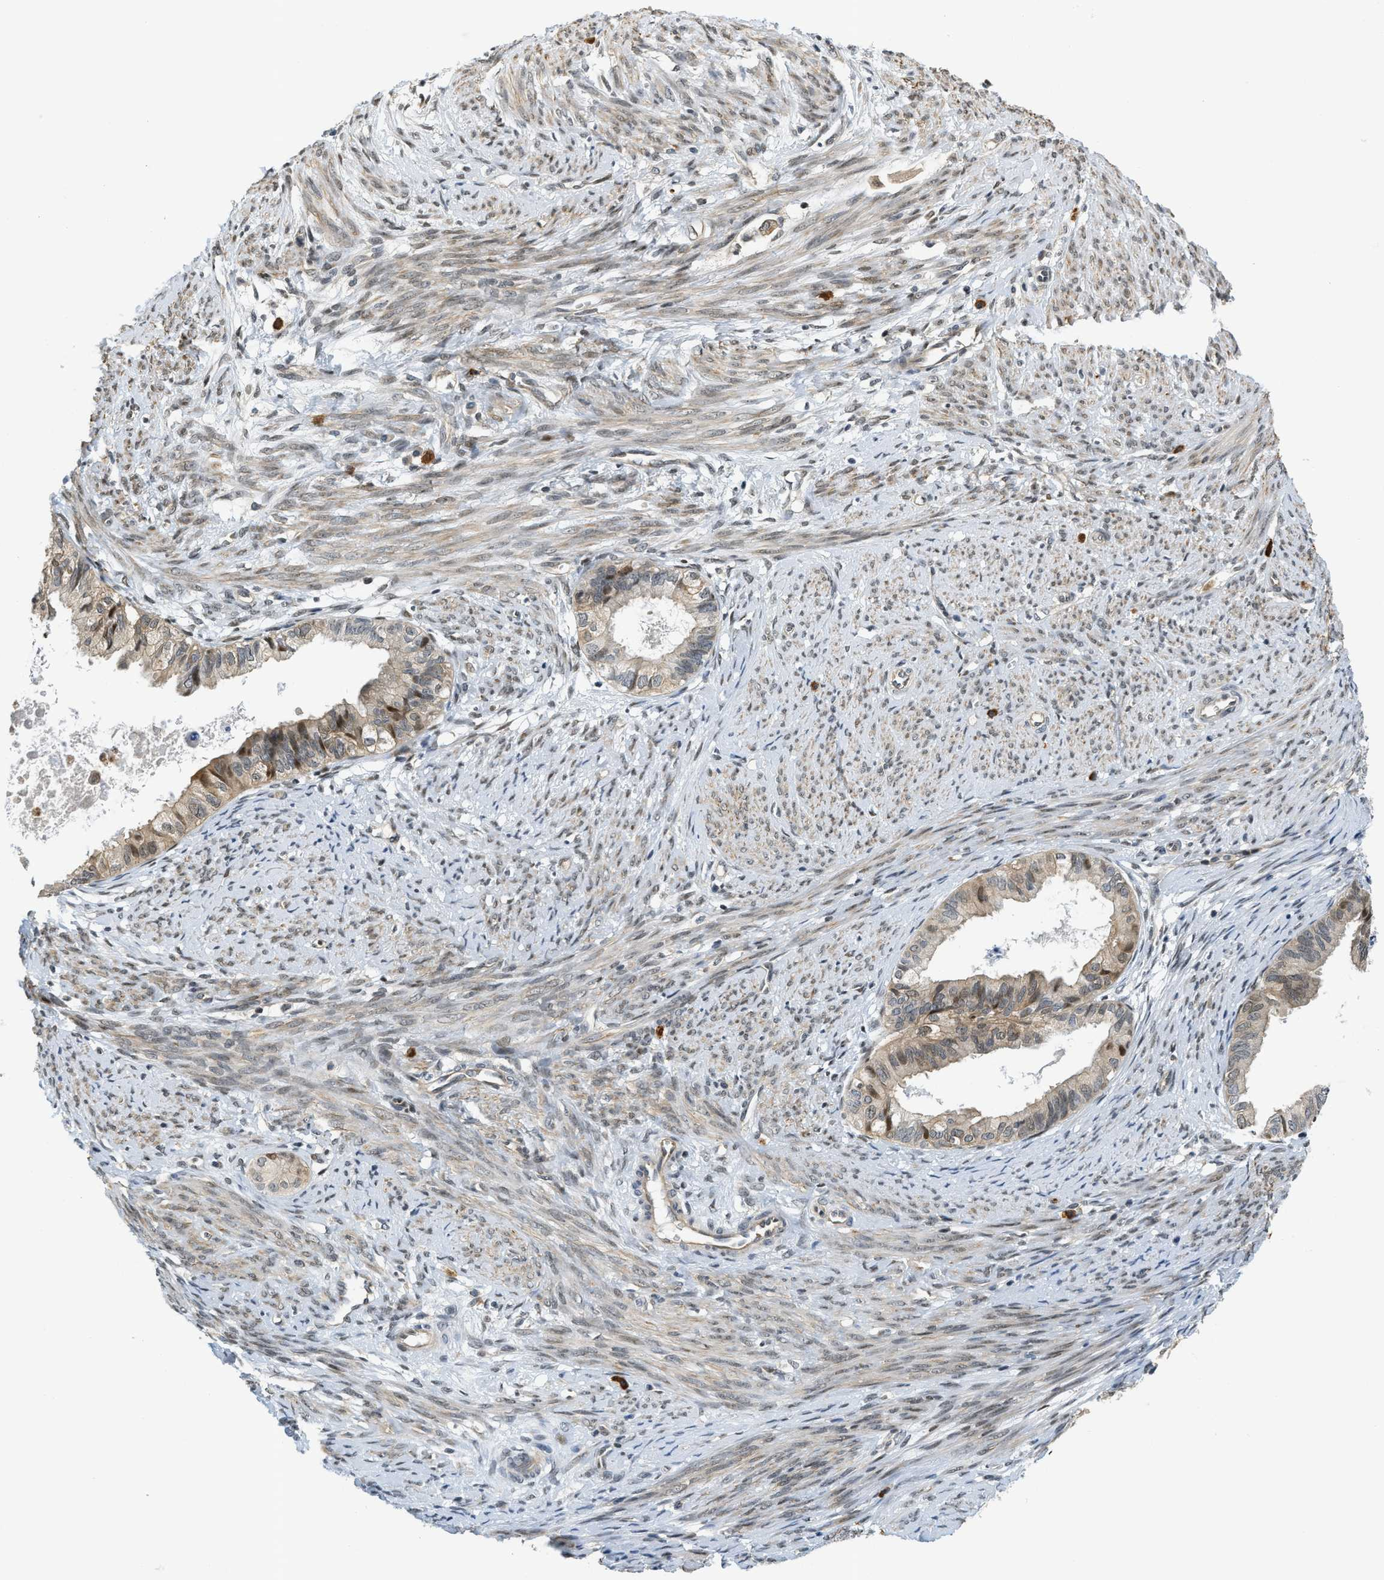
{"staining": {"intensity": "moderate", "quantity": "<25%", "location": "cytoplasmic/membranous,nuclear"}, "tissue": "cervical cancer", "cell_type": "Tumor cells", "image_type": "cancer", "snomed": [{"axis": "morphology", "description": "Normal tissue, NOS"}, {"axis": "morphology", "description": "Adenocarcinoma, NOS"}, {"axis": "topography", "description": "Cervix"}, {"axis": "topography", "description": "Endometrium"}], "caption": "A low amount of moderate cytoplasmic/membranous and nuclear staining is identified in approximately <25% of tumor cells in adenocarcinoma (cervical) tissue. The staining is performed using DAB brown chromogen to label protein expression. The nuclei are counter-stained blue using hematoxylin.", "gene": "KMT2A", "patient": {"sex": "female", "age": 86}}